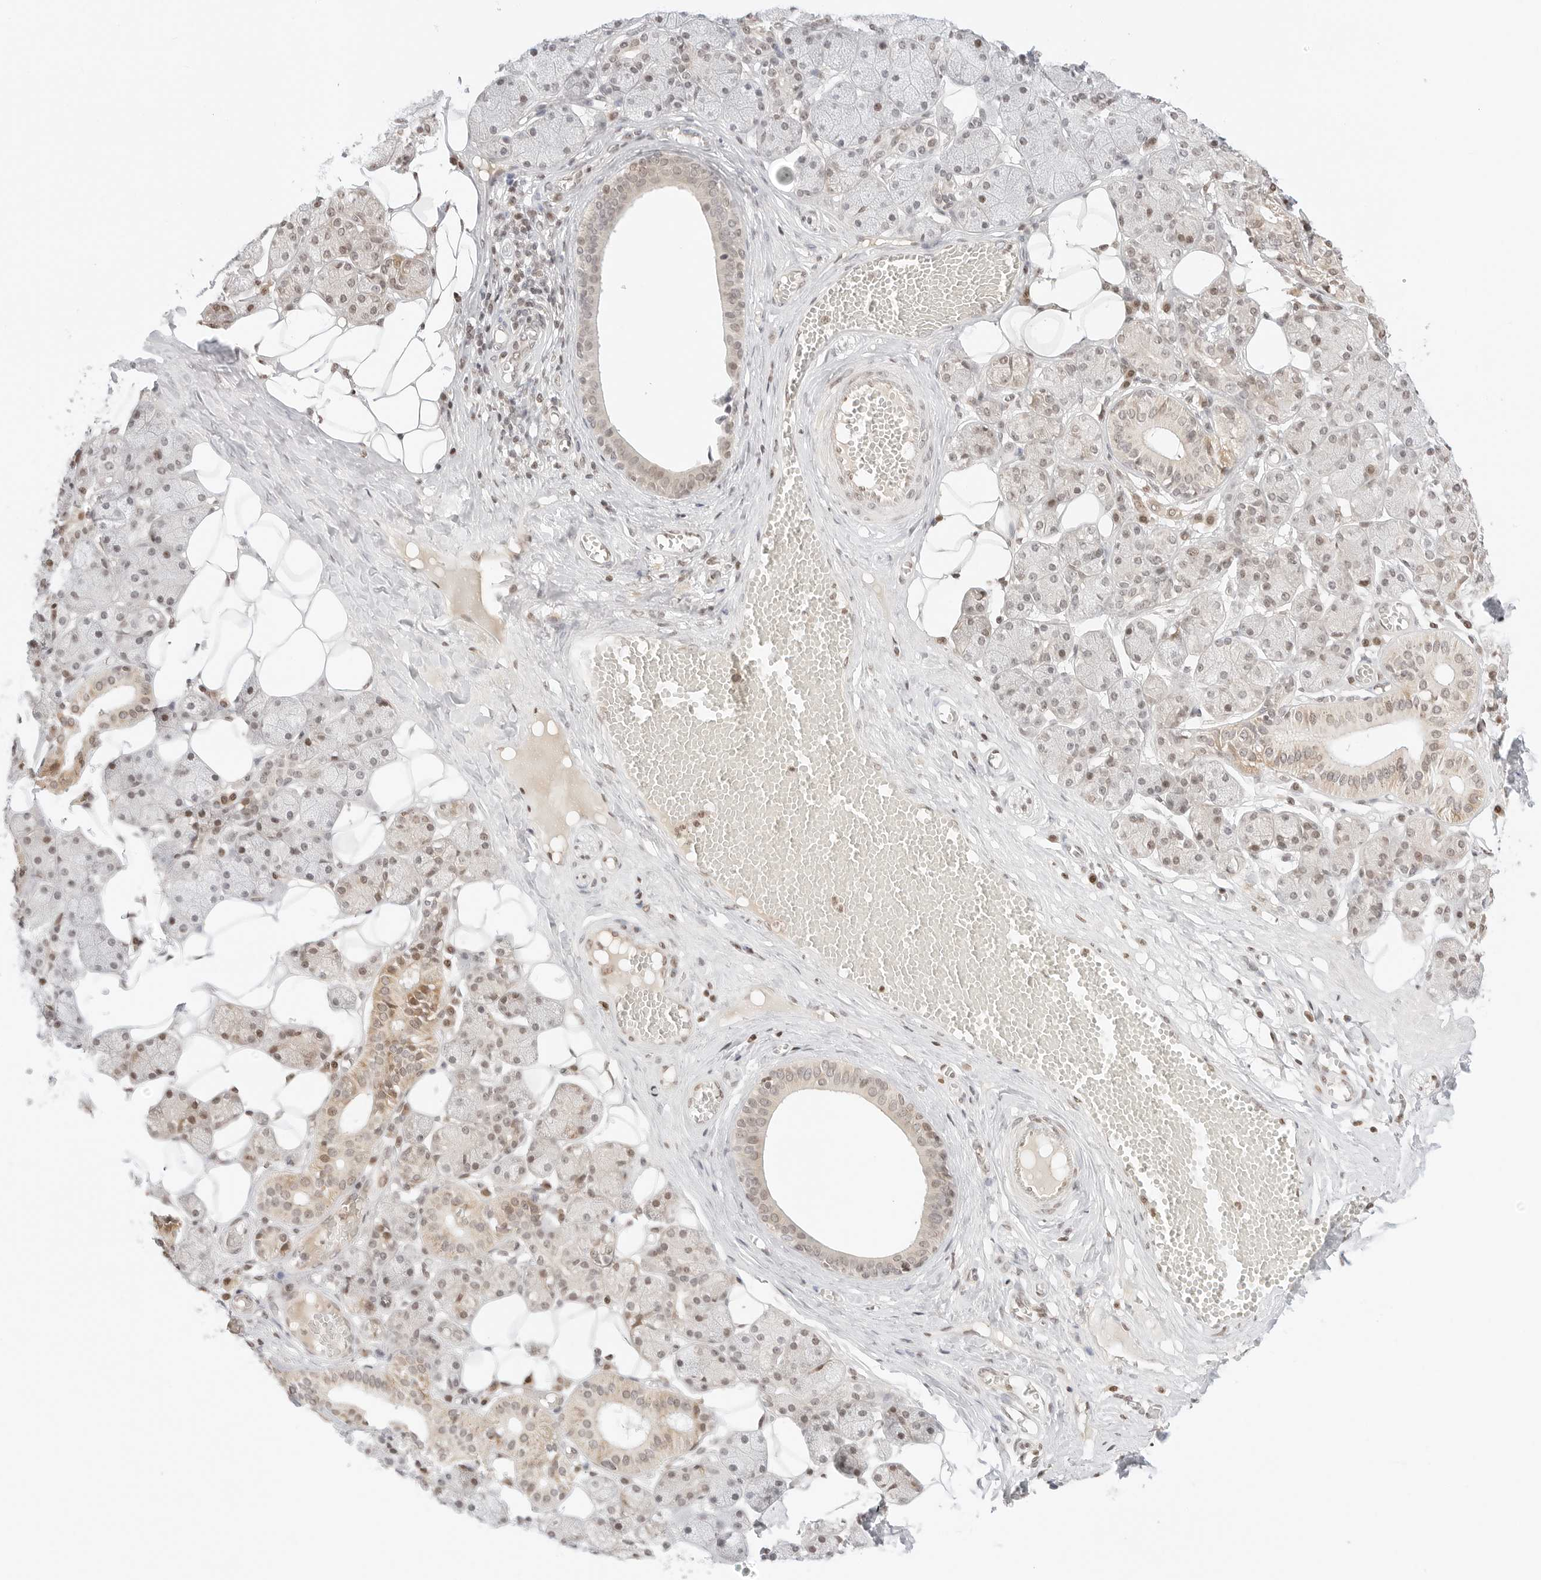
{"staining": {"intensity": "moderate", "quantity": "25%-75%", "location": "cytoplasmic/membranous,nuclear"}, "tissue": "salivary gland", "cell_type": "Glandular cells", "image_type": "normal", "snomed": [{"axis": "morphology", "description": "Normal tissue, NOS"}, {"axis": "topography", "description": "Salivary gland"}], "caption": "Immunohistochemical staining of benign salivary gland shows 25%-75% levels of moderate cytoplasmic/membranous,nuclear protein staining in approximately 25%-75% of glandular cells.", "gene": "RPS6KL1", "patient": {"sex": "female", "age": 33}}